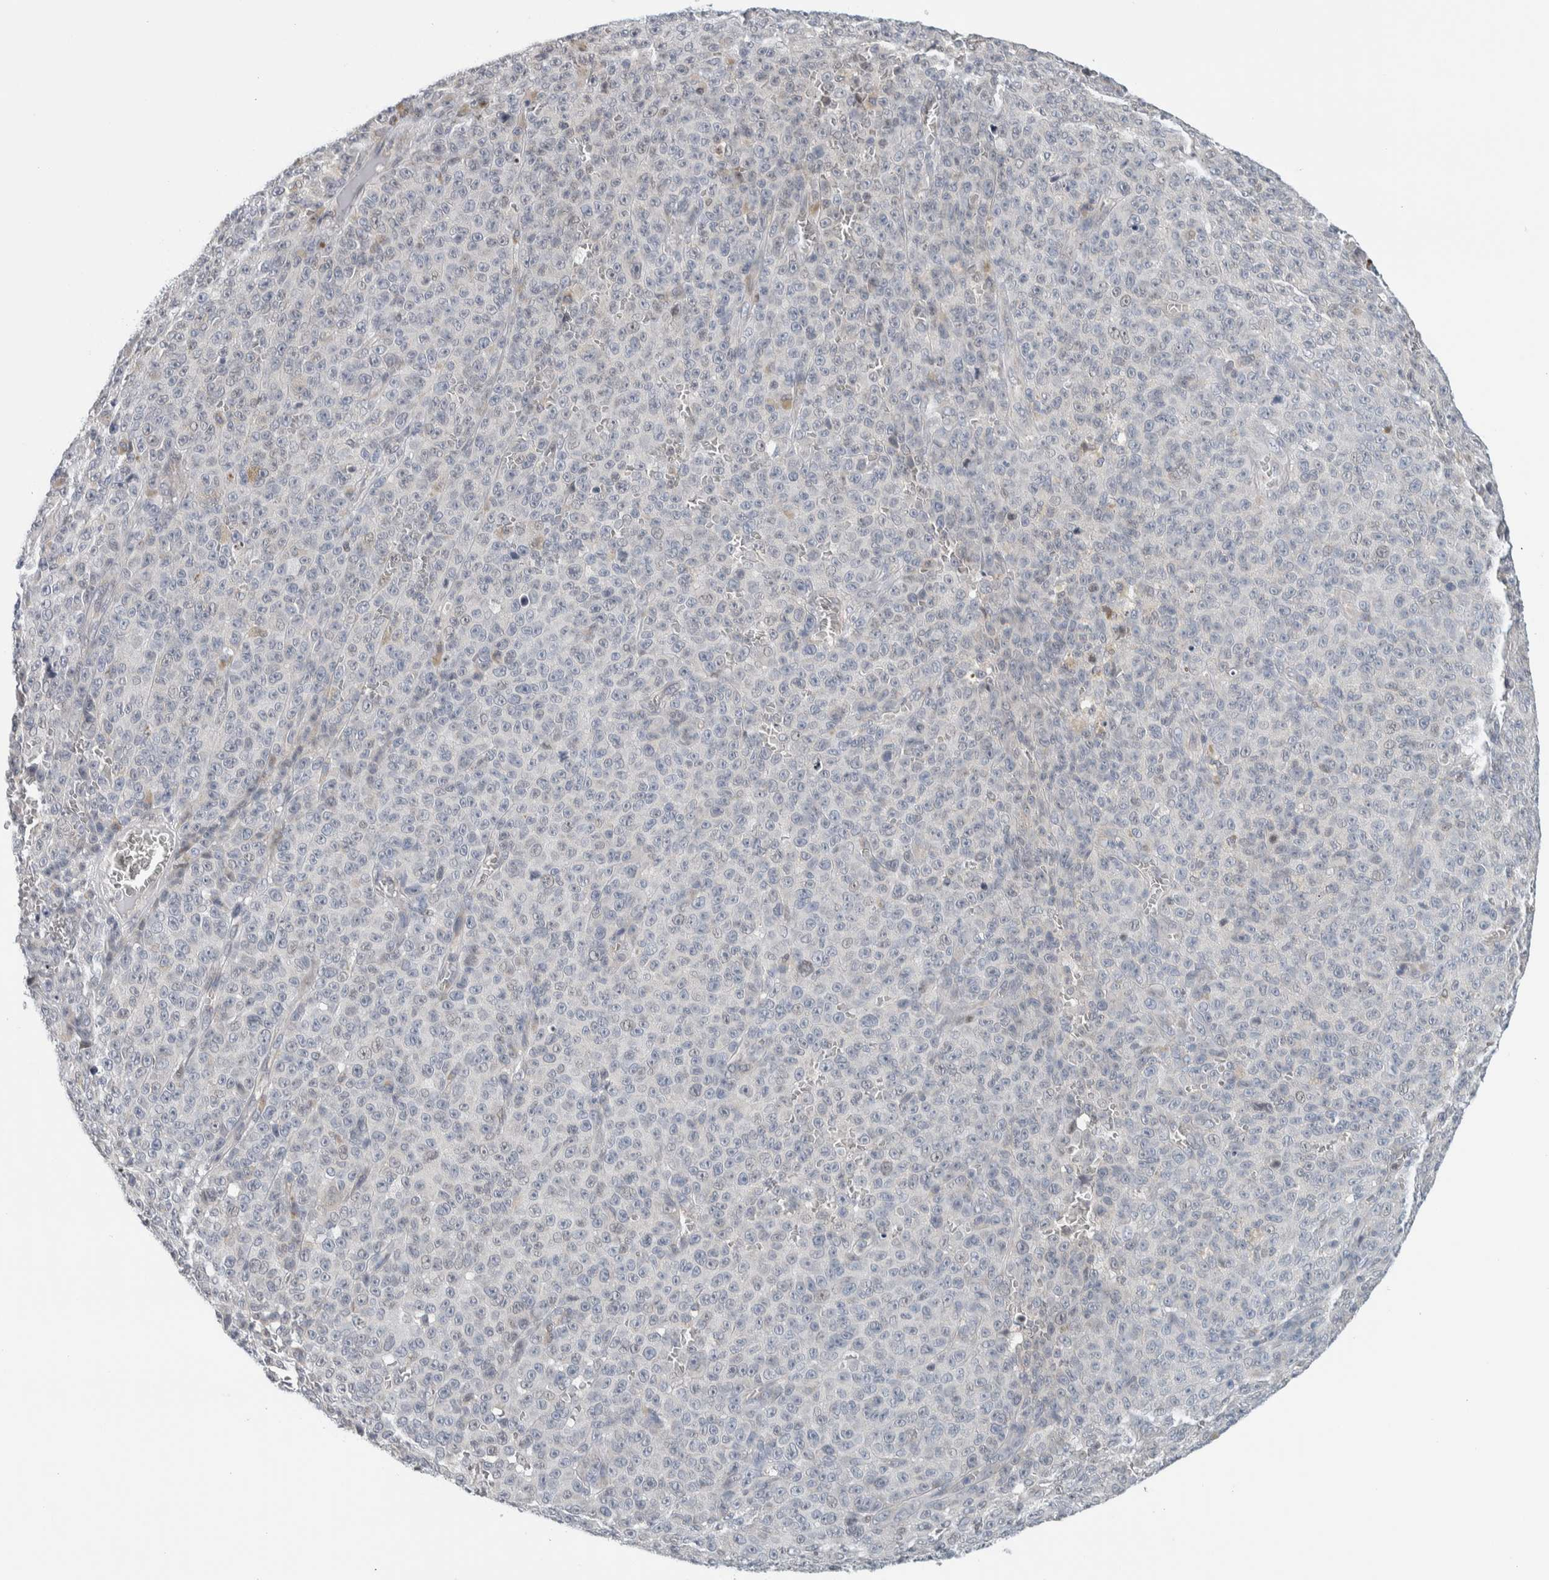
{"staining": {"intensity": "negative", "quantity": "none", "location": "none"}, "tissue": "melanoma", "cell_type": "Tumor cells", "image_type": "cancer", "snomed": [{"axis": "morphology", "description": "Malignant melanoma, NOS"}, {"axis": "topography", "description": "Skin"}], "caption": "The photomicrograph reveals no staining of tumor cells in malignant melanoma. (DAB IHC with hematoxylin counter stain).", "gene": "NEUROD1", "patient": {"sex": "female", "age": 82}}